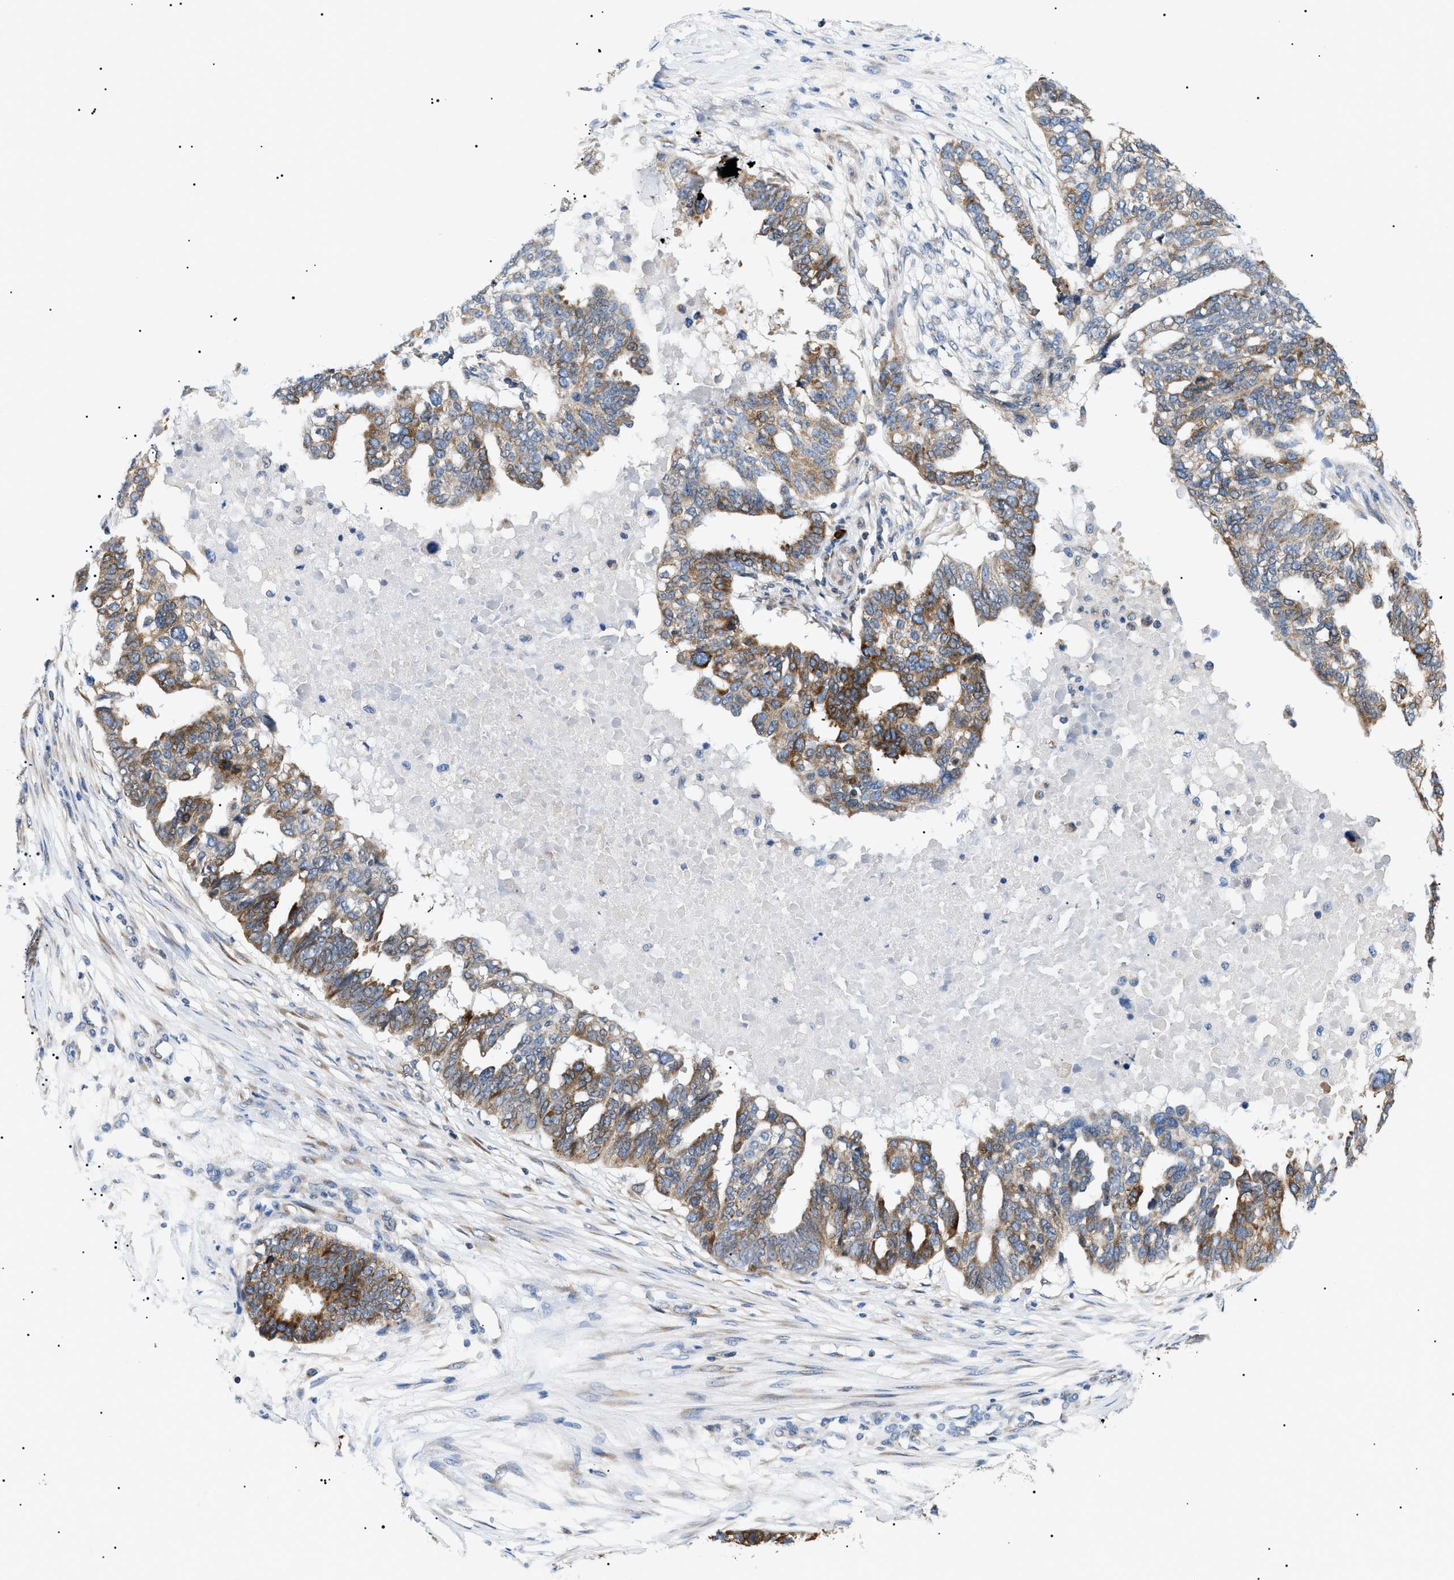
{"staining": {"intensity": "moderate", "quantity": ">75%", "location": "cytoplasmic/membranous"}, "tissue": "ovarian cancer", "cell_type": "Tumor cells", "image_type": "cancer", "snomed": [{"axis": "morphology", "description": "Cystadenocarcinoma, serous, NOS"}, {"axis": "topography", "description": "Ovary"}], "caption": "Immunohistochemical staining of ovarian serous cystadenocarcinoma demonstrates medium levels of moderate cytoplasmic/membranous protein positivity in about >75% of tumor cells.", "gene": "DERL1", "patient": {"sex": "female", "age": 59}}